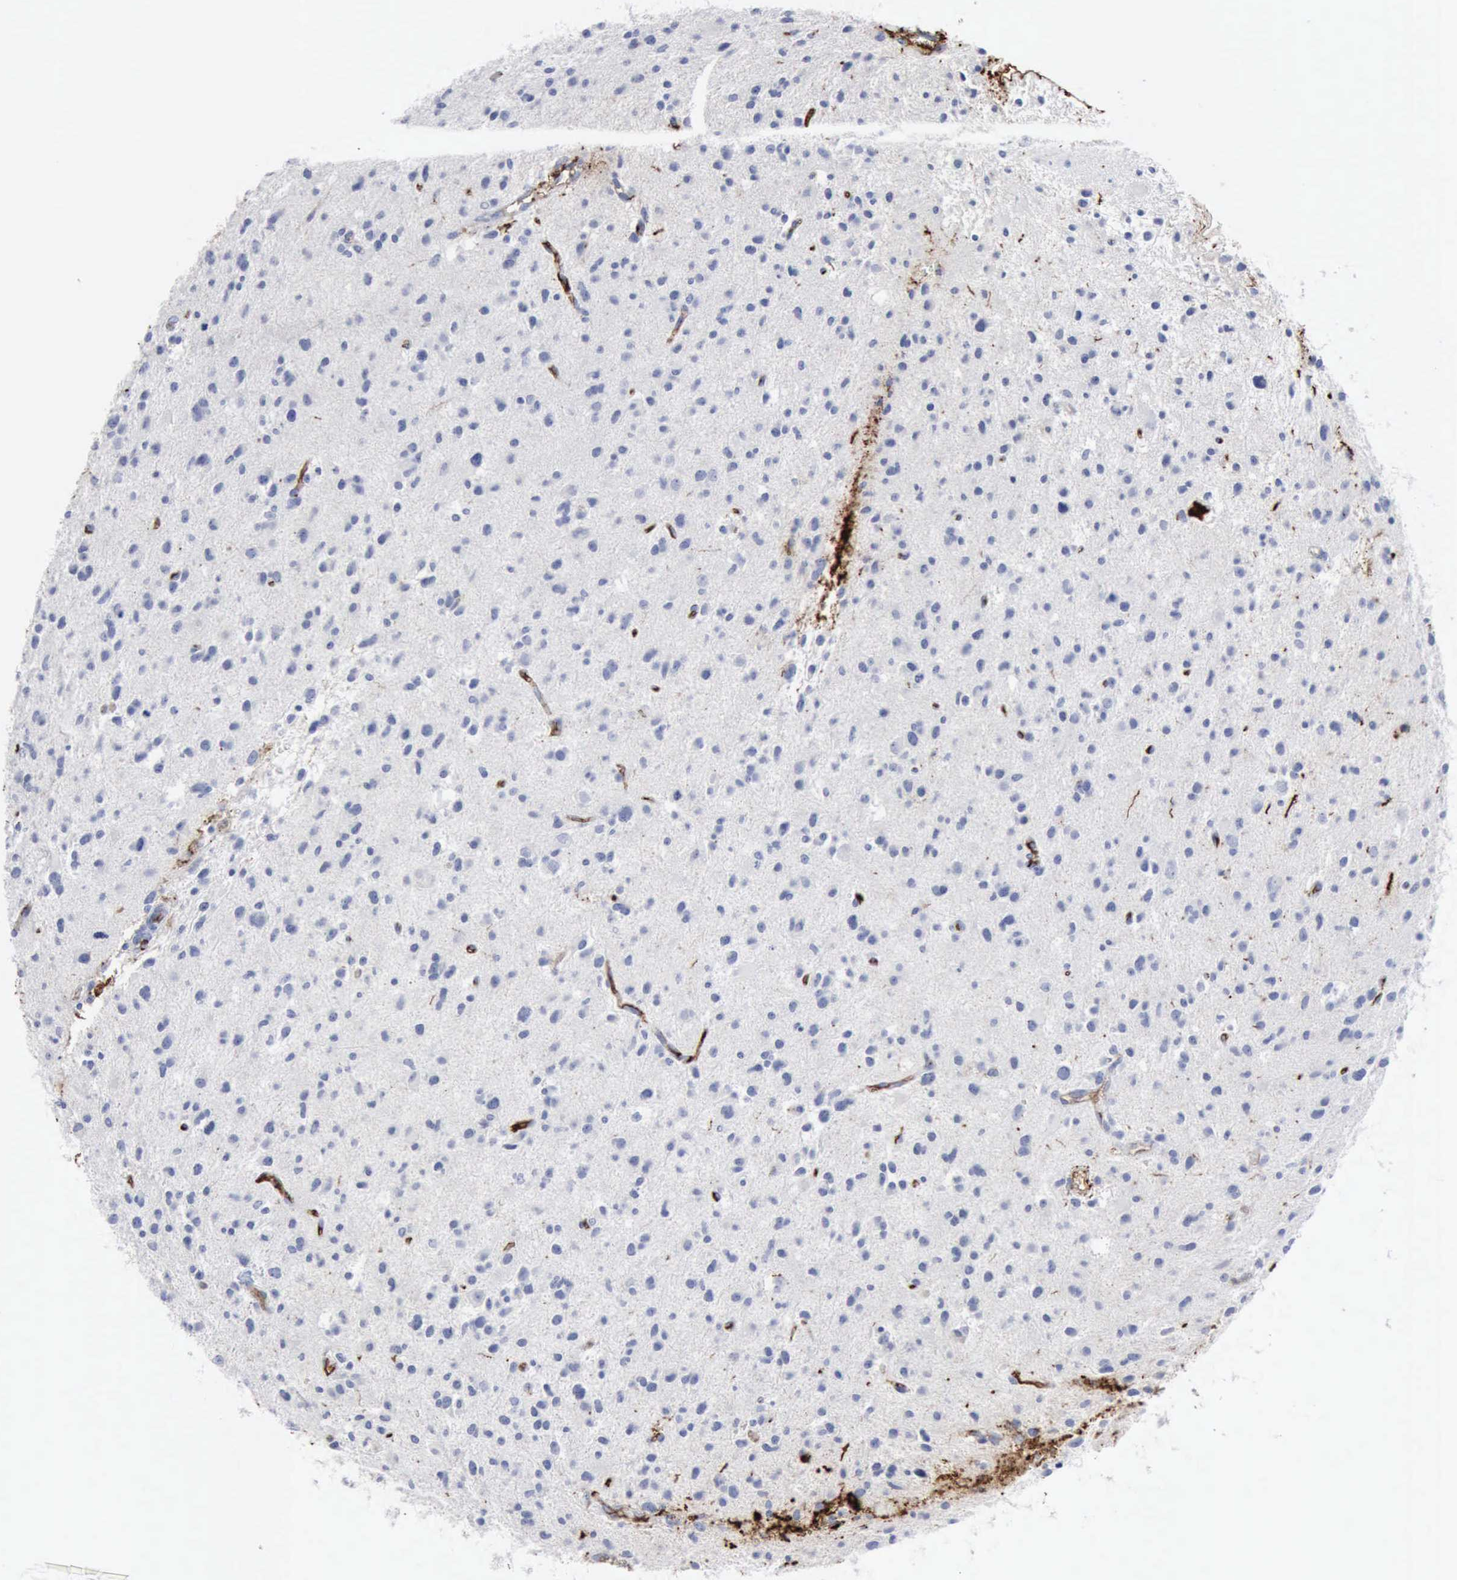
{"staining": {"intensity": "negative", "quantity": "none", "location": "none"}, "tissue": "glioma", "cell_type": "Tumor cells", "image_type": "cancer", "snomed": [{"axis": "morphology", "description": "Glioma, malignant, Low grade"}, {"axis": "topography", "description": "Brain"}], "caption": "Tumor cells are negative for brown protein staining in low-grade glioma (malignant).", "gene": "C4BPA", "patient": {"sex": "female", "age": 46}}